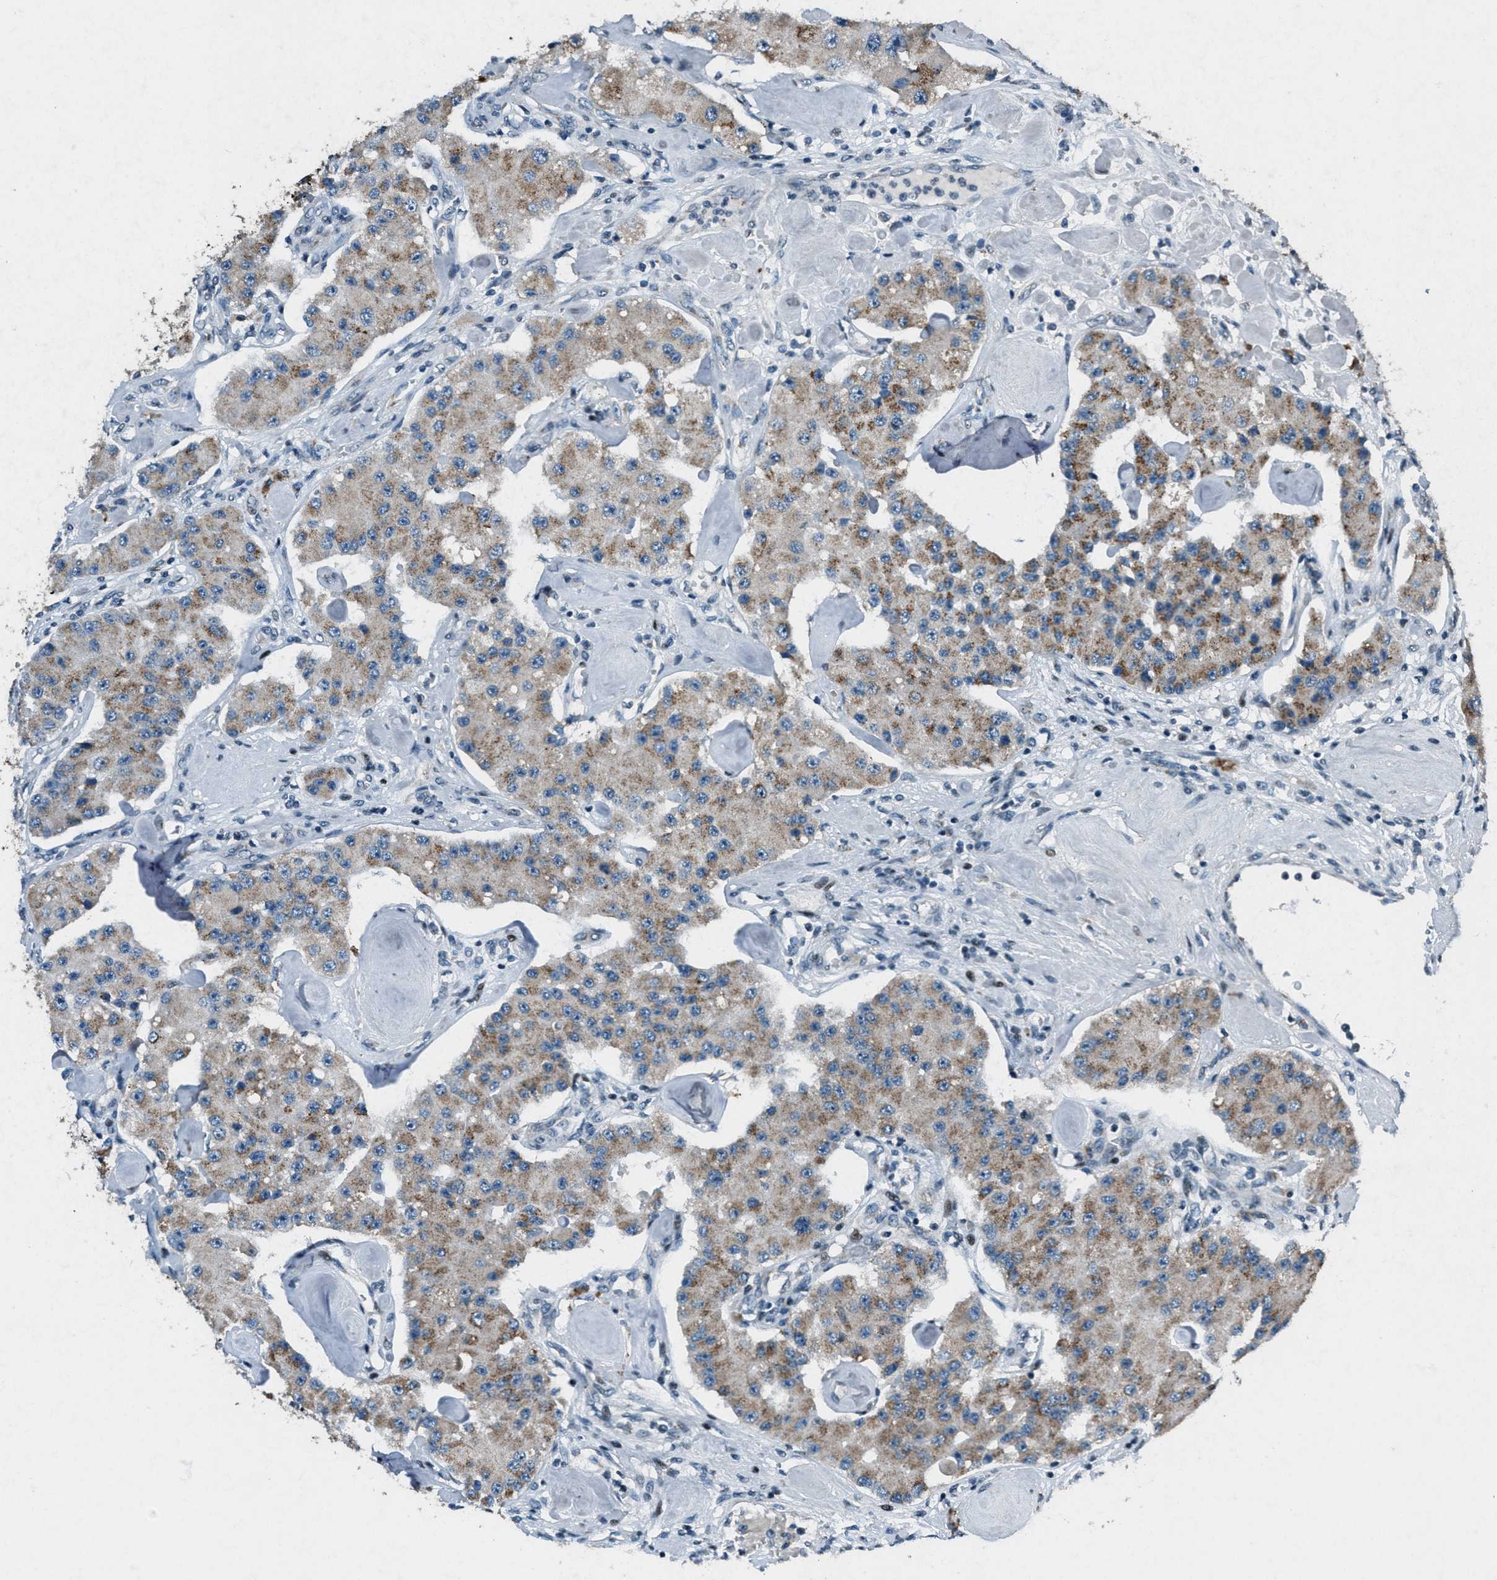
{"staining": {"intensity": "moderate", "quantity": ">75%", "location": "cytoplasmic/membranous"}, "tissue": "carcinoid", "cell_type": "Tumor cells", "image_type": "cancer", "snomed": [{"axis": "morphology", "description": "Carcinoid, malignant, NOS"}, {"axis": "topography", "description": "Pancreas"}], "caption": "Immunohistochemical staining of human carcinoid reveals medium levels of moderate cytoplasmic/membranous protein positivity in about >75% of tumor cells.", "gene": "GPC6", "patient": {"sex": "male", "age": 41}}